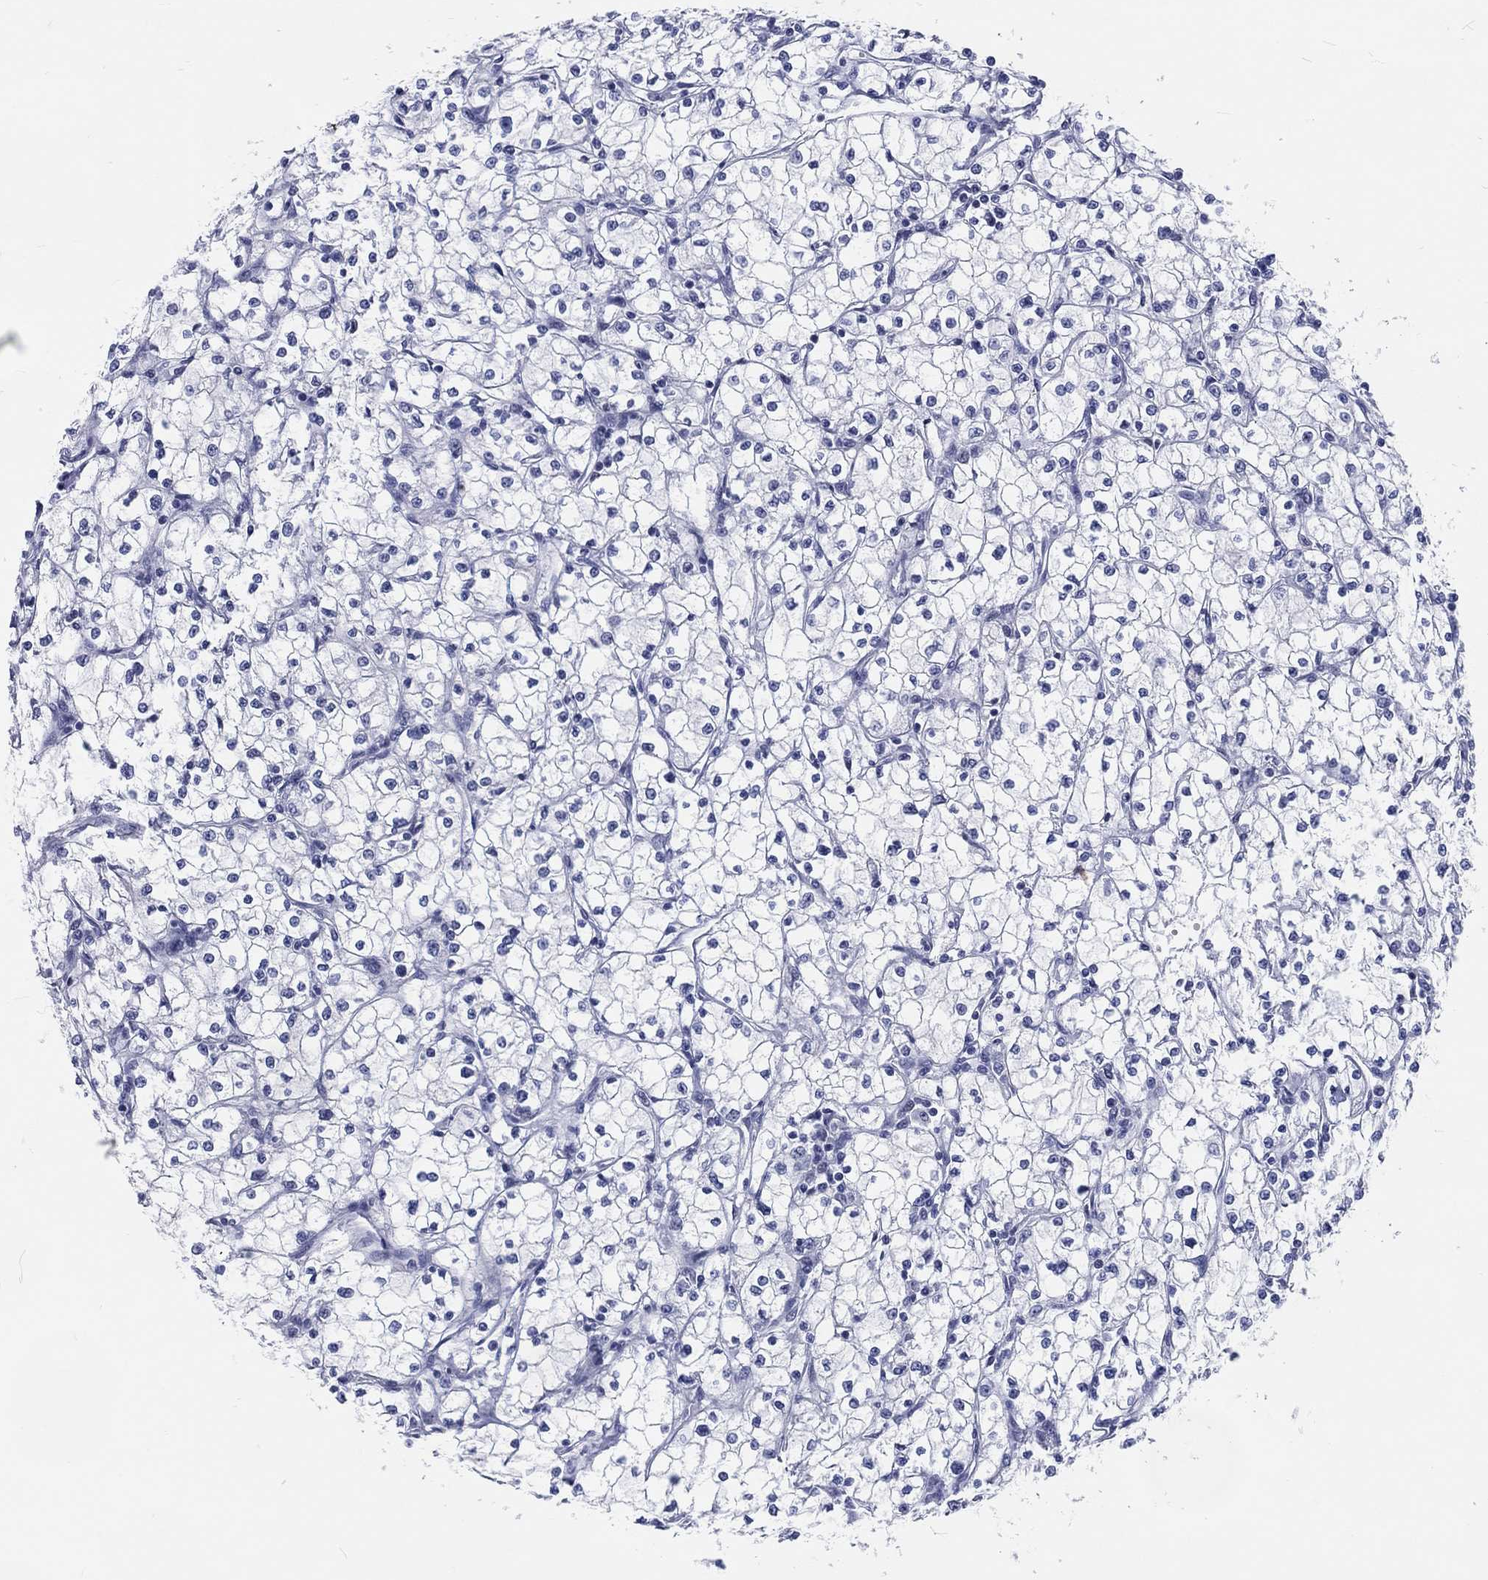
{"staining": {"intensity": "negative", "quantity": "none", "location": "none"}, "tissue": "renal cancer", "cell_type": "Tumor cells", "image_type": "cancer", "snomed": [{"axis": "morphology", "description": "Adenocarcinoma, NOS"}, {"axis": "topography", "description": "Kidney"}], "caption": "This is an immunohistochemistry (IHC) histopathology image of human renal adenocarcinoma. There is no staining in tumor cells.", "gene": "MAPK8IP1", "patient": {"sex": "male", "age": 67}}